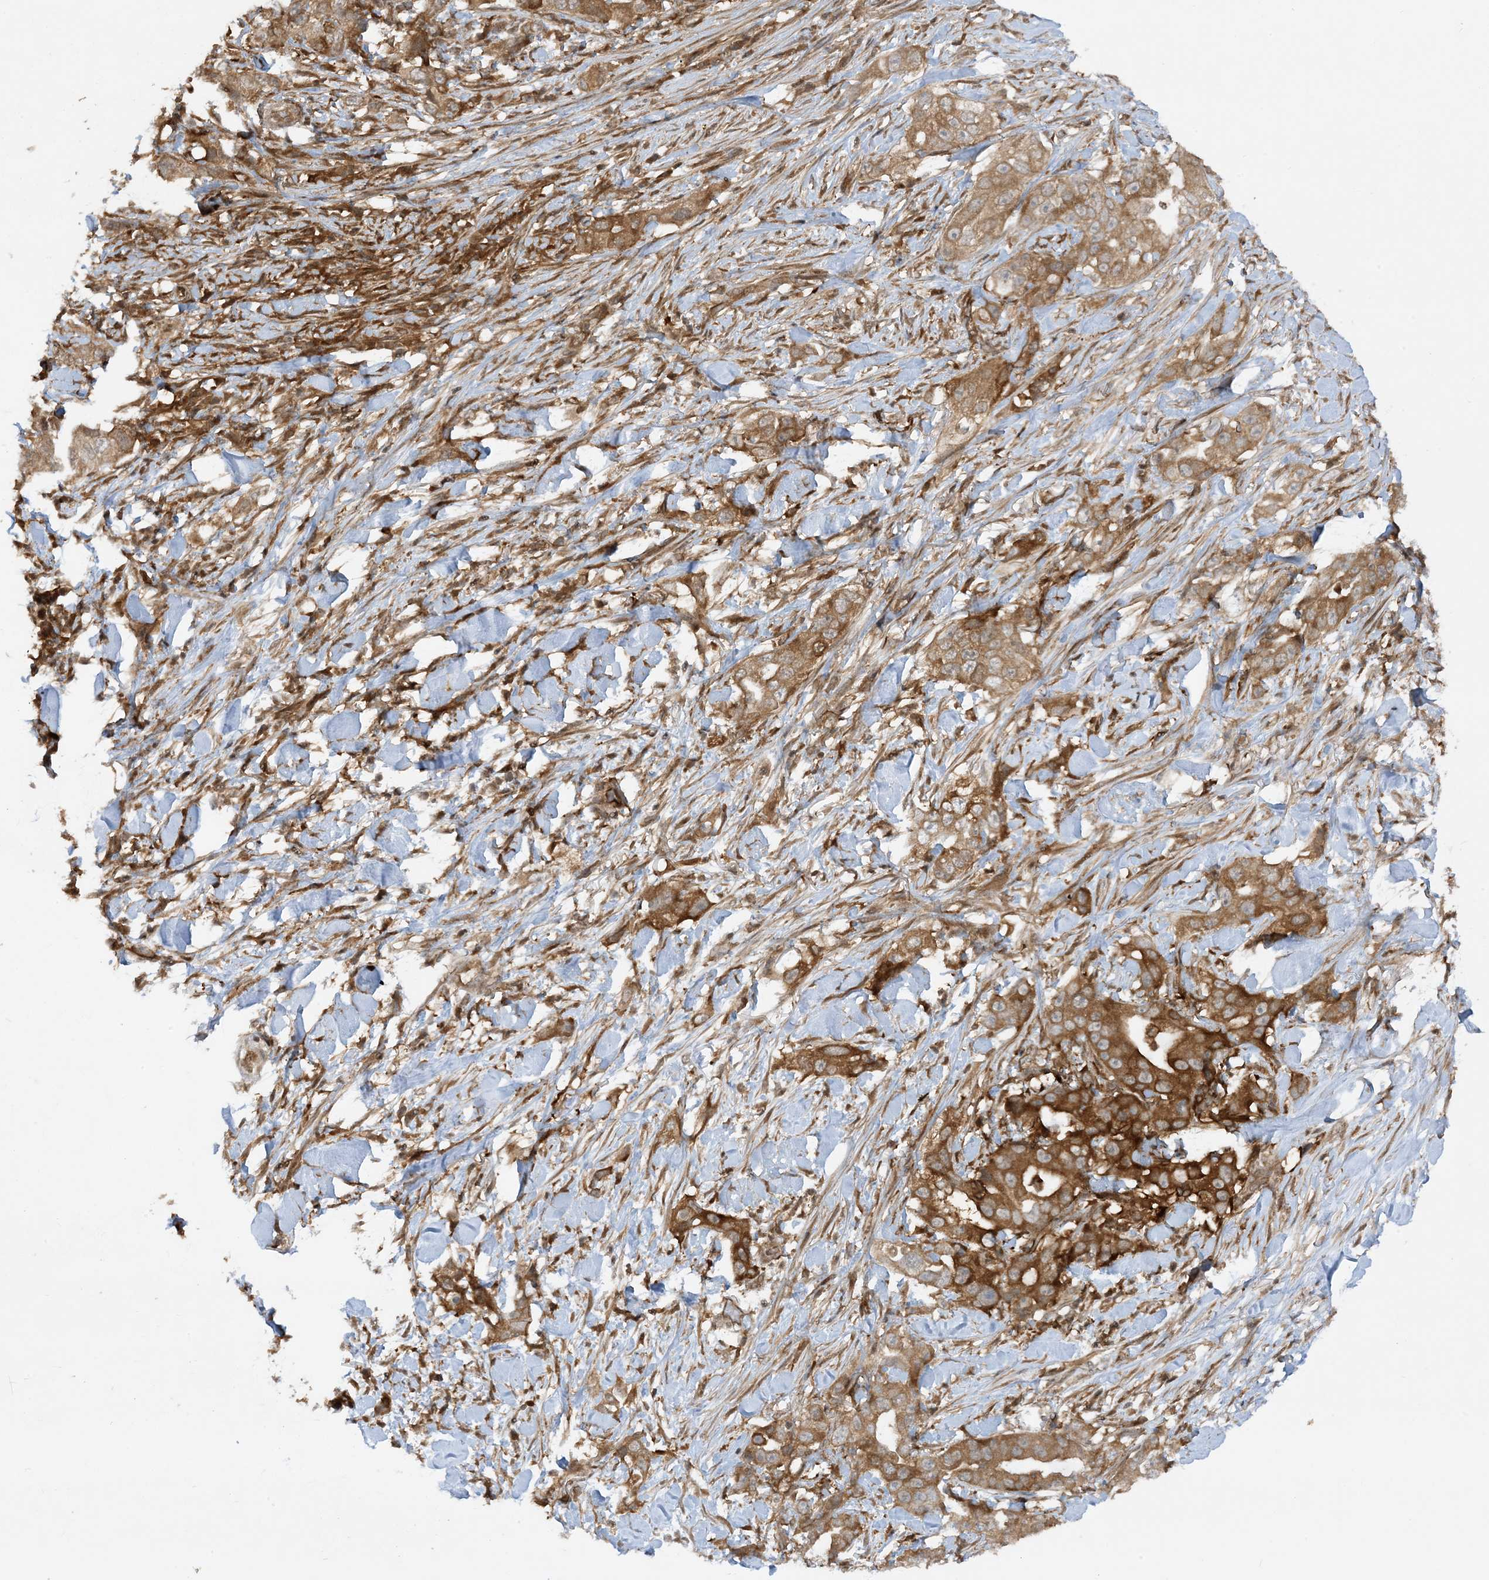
{"staining": {"intensity": "moderate", "quantity": "<25%", "location": "cytoplasmic/membranous"}, "tissue": "lung cancer", "cell_type": "Tumor cells", "image_type": "cancer", "snomed": [{"axis": "morphology", "description": "Adenocarcinoma, NOS"}, {"axis": "topography", "description": "Lung"}], "caption": "Adenocarcinoma (lung) was stained to show a protein in brown. There is low levels of moderate cytoplasmic/membranous positivity in about <25% of tumor cells.", "gene": "CERT1", "patient": {"sex": "female", "age": 51}}